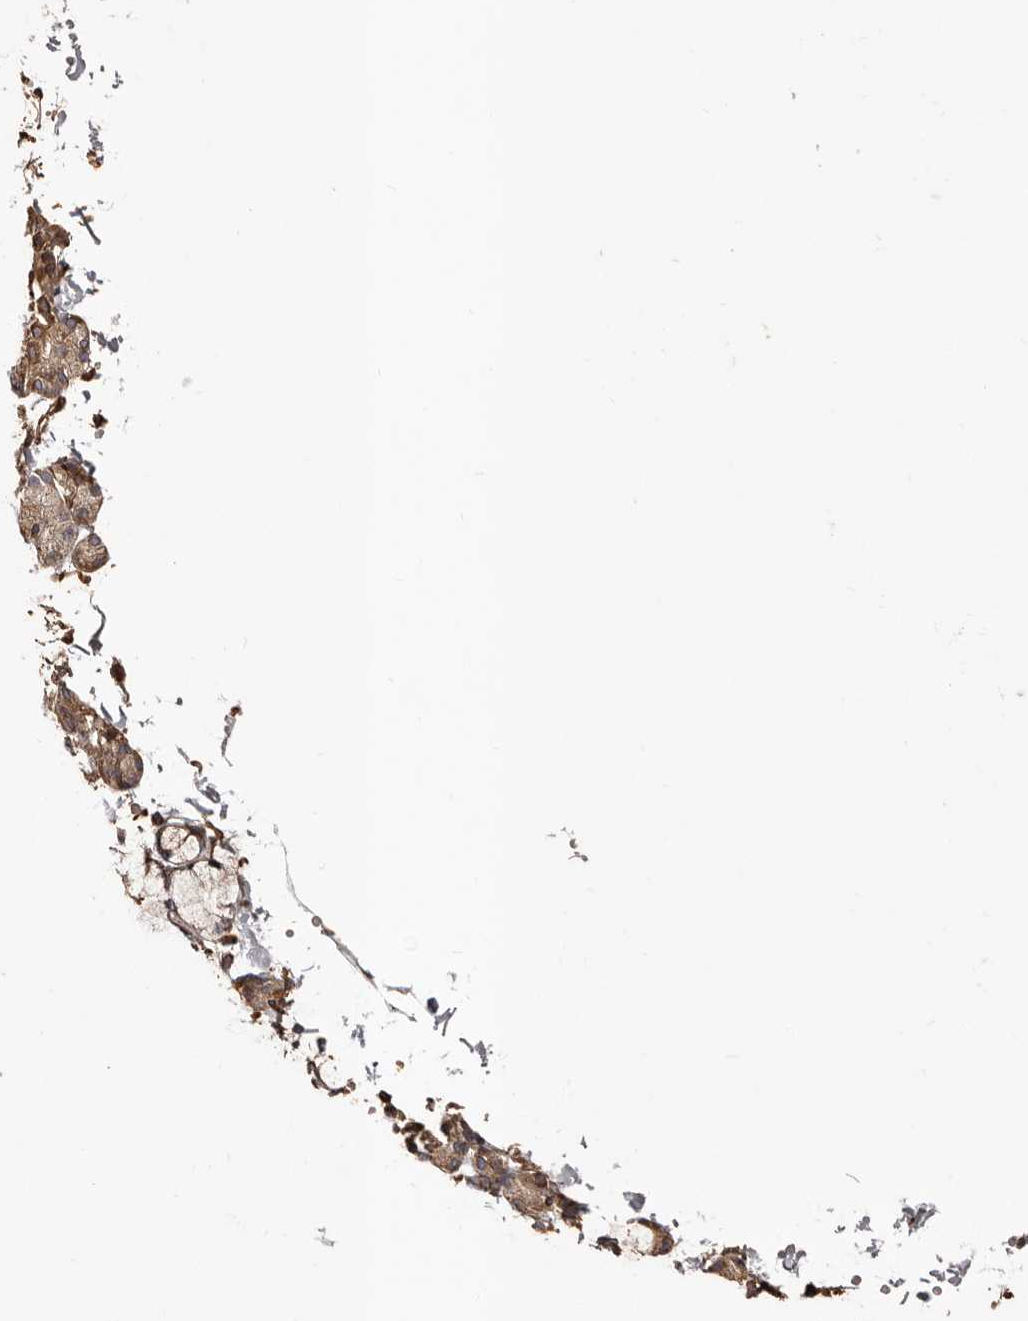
{"staining": {"intensity": "moderate", "quantity": "25%-75%", "location": "cytoplasmic/membranous"}, "tissue": "salivary gland", "cell_type": "Glandular cells", "image_type": "normal", "snomed": [{"axis": "morphology", "description": "Normal tissue, NOS"}, {"axis": "topography", "description": "Salivary gland"}], "caption": "Immunohistochemistry (IHC) of normal salivary gland demonstrates medium levels of moderate cytoplasmic/membranous positivity in approximately 25%-75% of glandular cells.", "gene": "MACC1", "patient": {"sex": "male", "age": 63}}